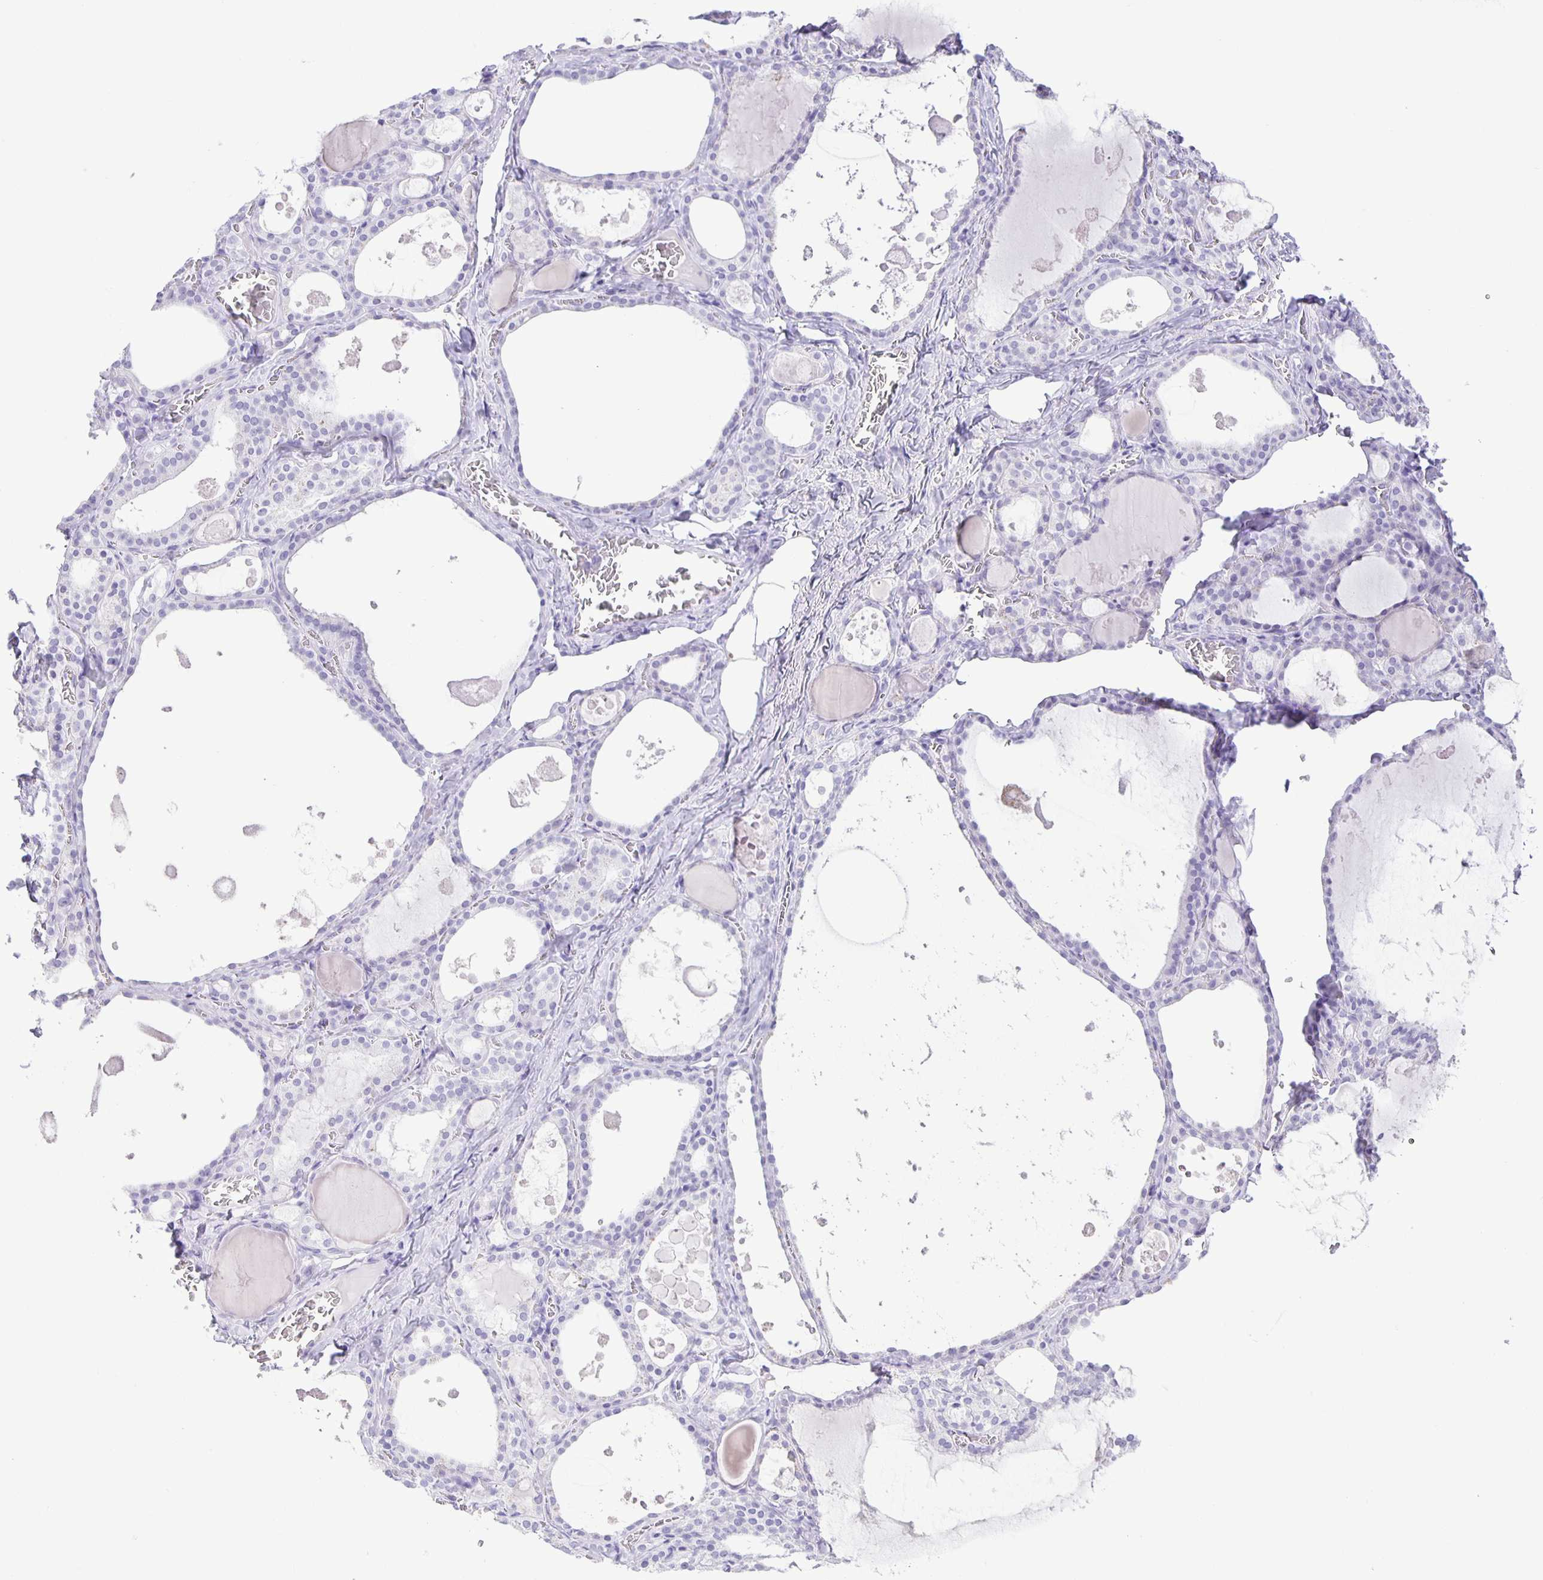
{"staining": {"intensity": "negative", "quantity": "none", "location": "none"}, "tissue": "thyroid gland", "cell_type": "Glandular cells", "image_type": "normal", "snomed": [{"axis": "morphology", "description": "Normal tissue, NOS"}, {"axis": "topography", "description": "Thyroid gland"}], "caption": "An IHC photomicrograph of benign thyroid gland is shown. There is no staining in glandular cells of thyroid gland.", "gene": "EZHIP", "patient": {"sex": "male", "age": 56}}